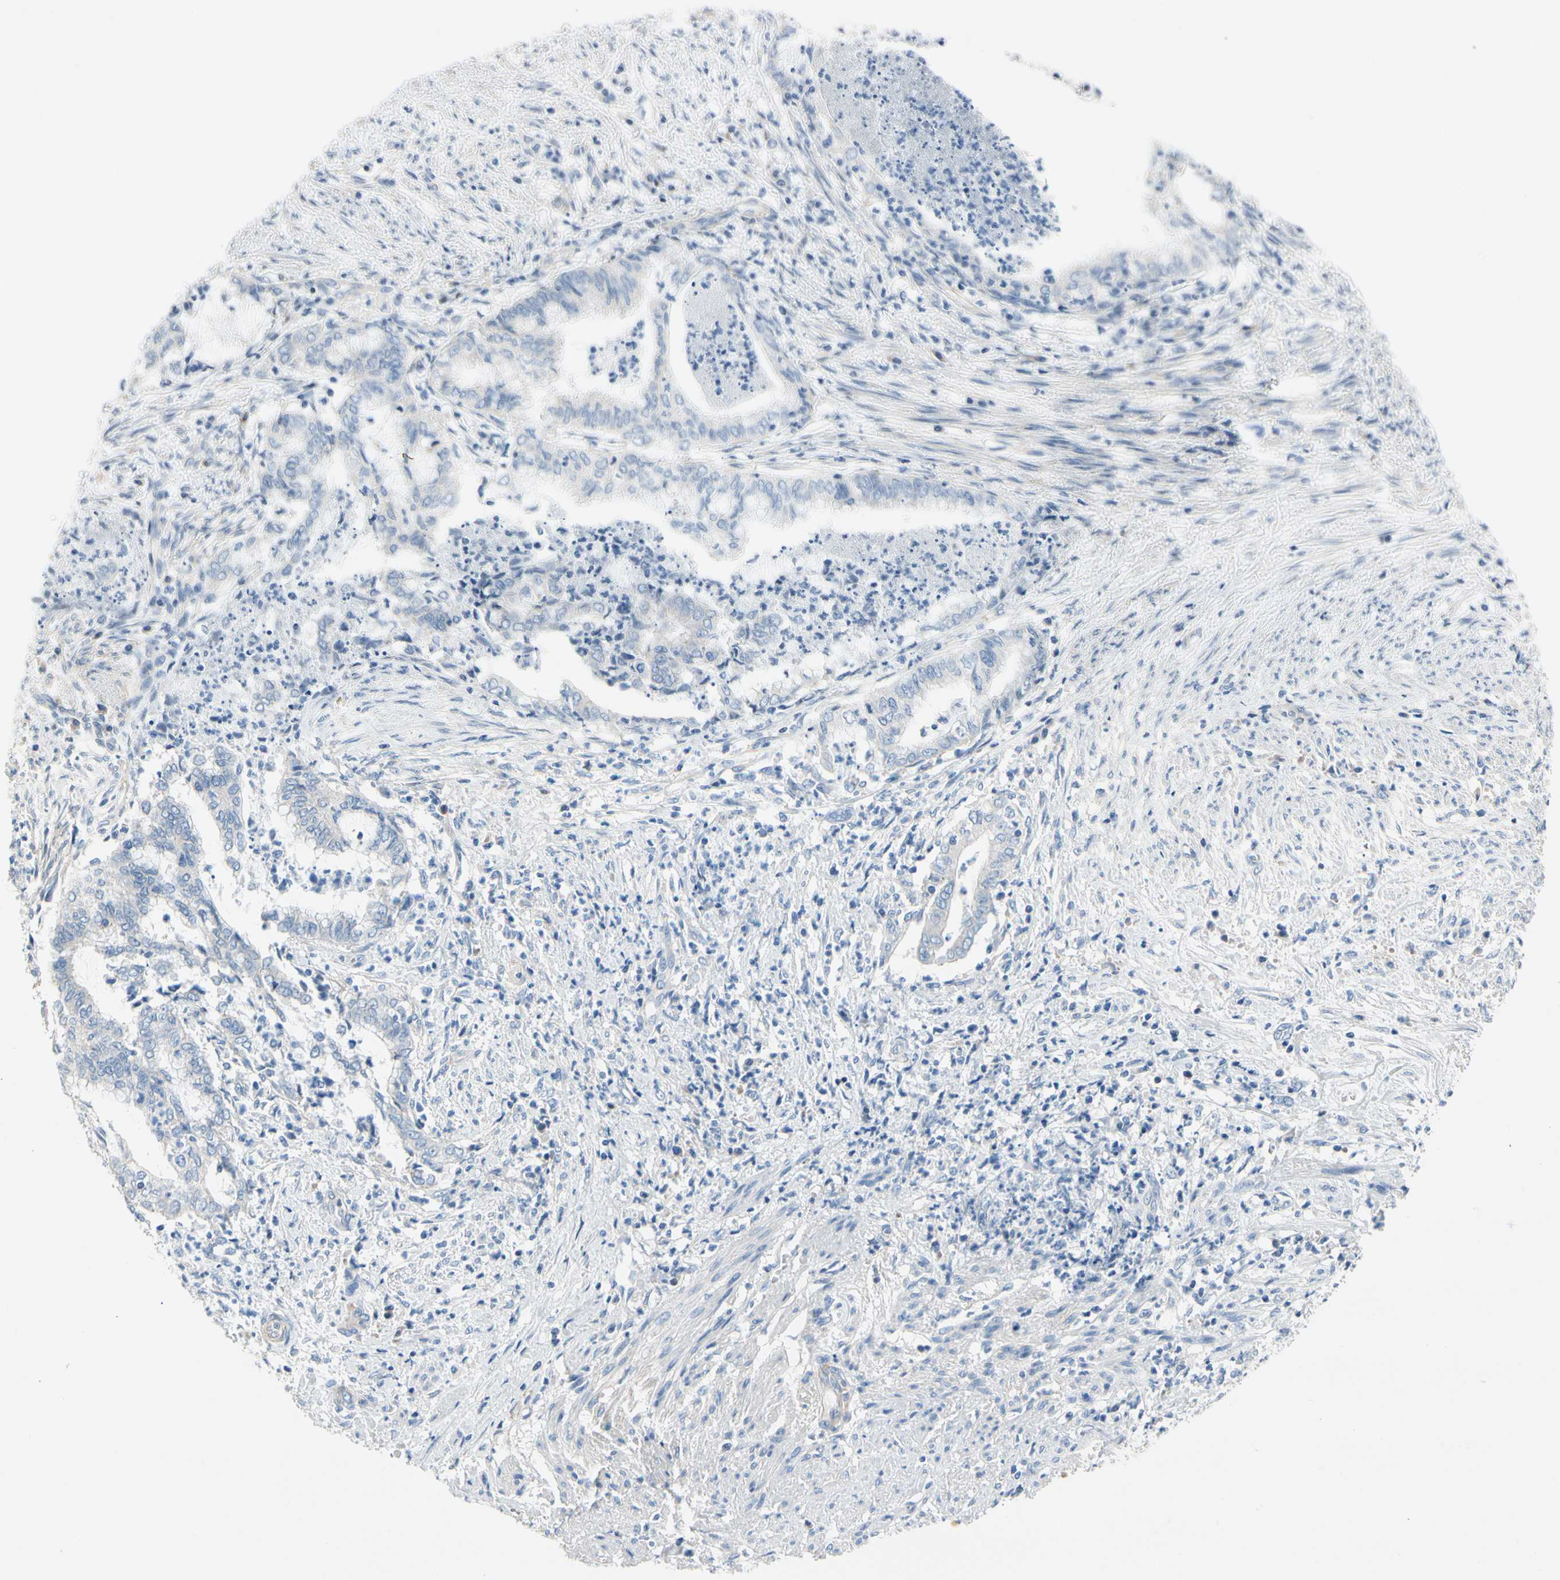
{"staining": {"intensity": "negative", "quantity": "none", "location": "none"}, "tissue": "endometrial cancer", "cell_type": "Tumor cells", "image_type": "cancer", "snomed": [{"axis": "morphology", "description": "Necrosis, NOS"}, {"axis": "morphology", "description": "Adenocarcinoma, NOS"}, {"axis": "topography", "description": "Endometrium"}], "caption": "Tumor cells are negative for brown protein staining in endometrial cancer (adenocarcinoma). (DAB (3,3'-diaminobenzidine) immunohistochemistry with hematoxylin counter stain).", "gene": "CA14", "patient": {"sex": "female", "age": 79}}